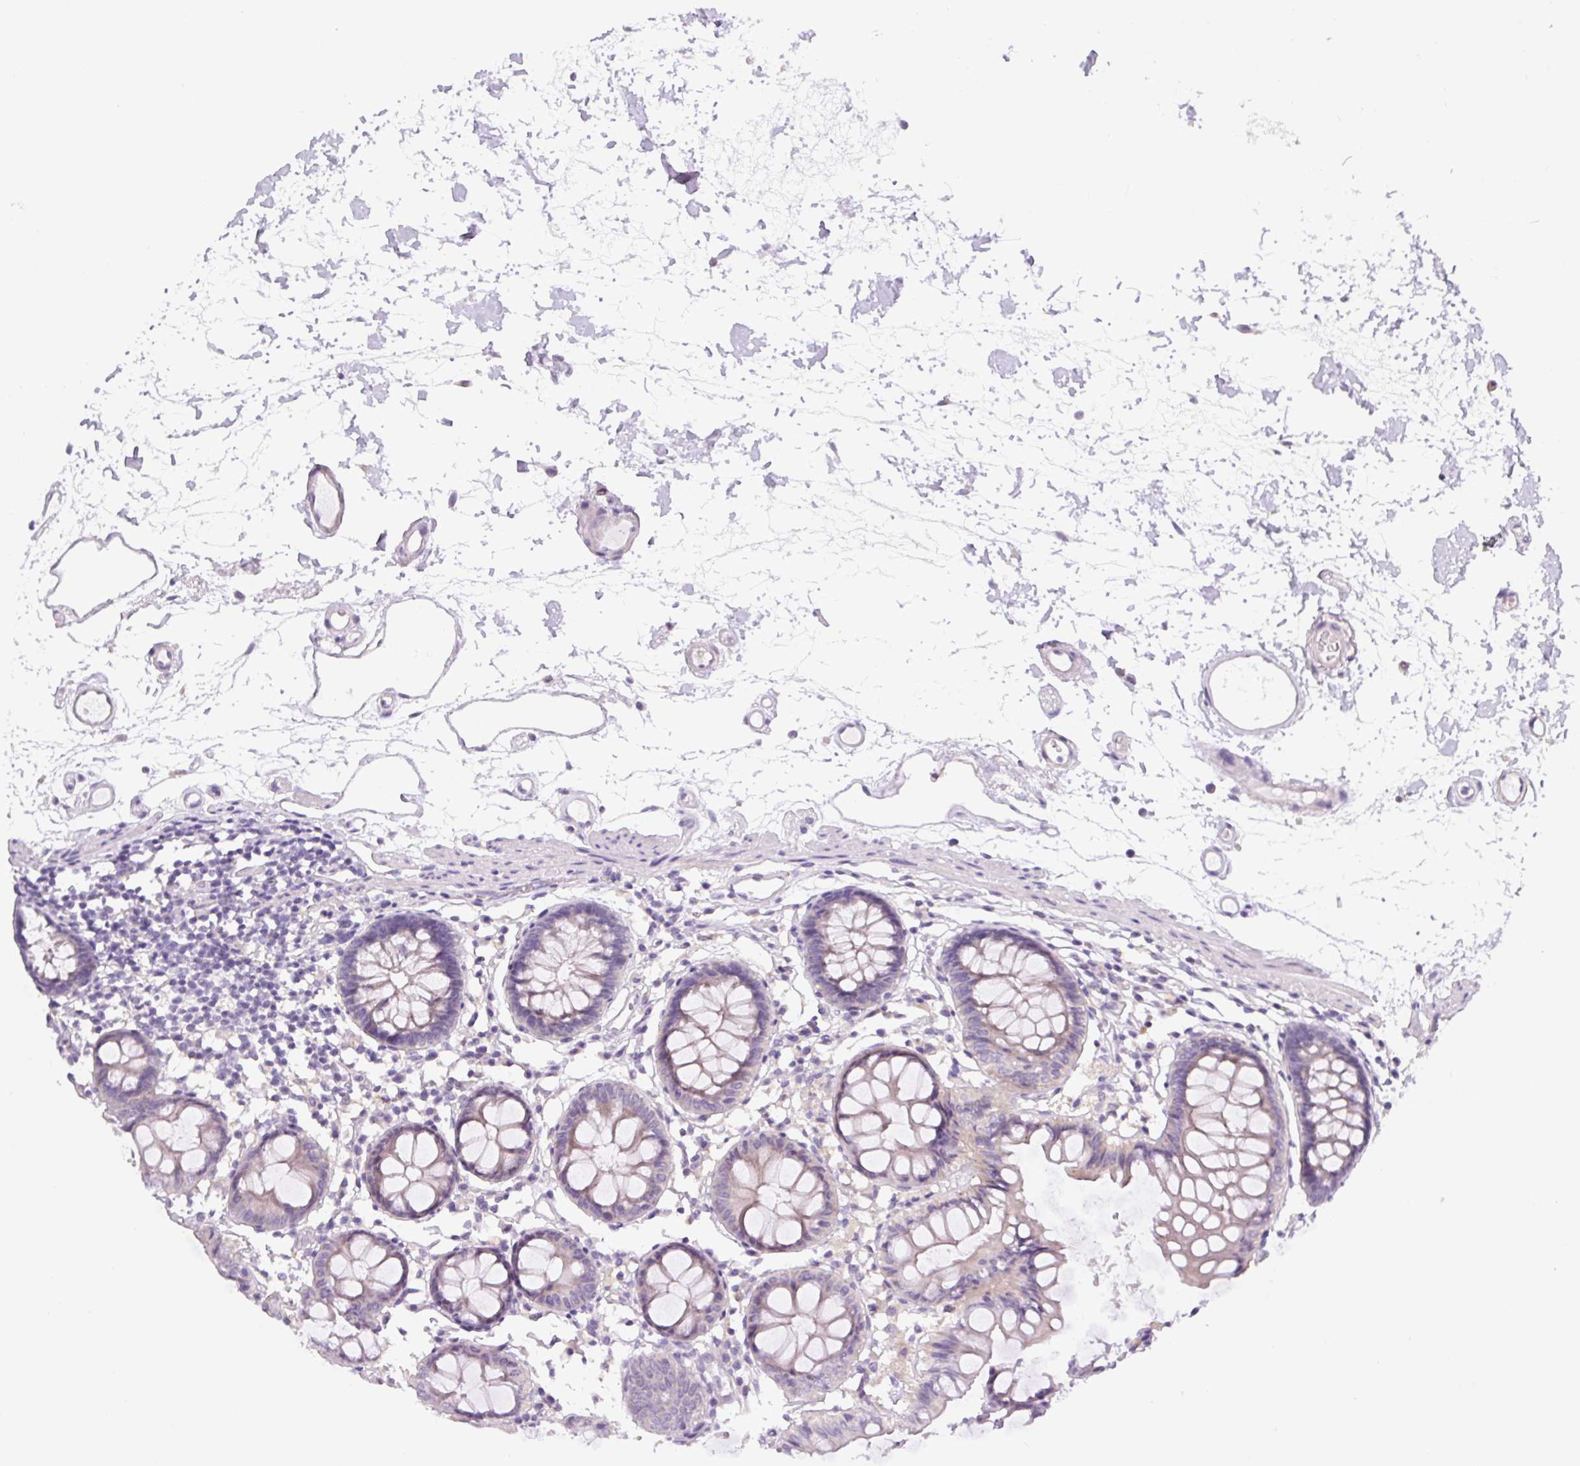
{"staining": {"intensity": "negative", "quantity": "none", "location": "none"}, "tissue": "colon", "cell_type": "Endothelial cells", "image_type": "normal", "snomed": [{"axis": "morphology", "description": "Normal tissue, NOS"}, {"axis": "topography", "description": "Colon"}], "caption": "This is a histopathology image of IHC staining of unremarkable colon, which shows no staining in endothelial cells.", "gene": "UBL3", "patient": {"sex": "female", "age": 84}}